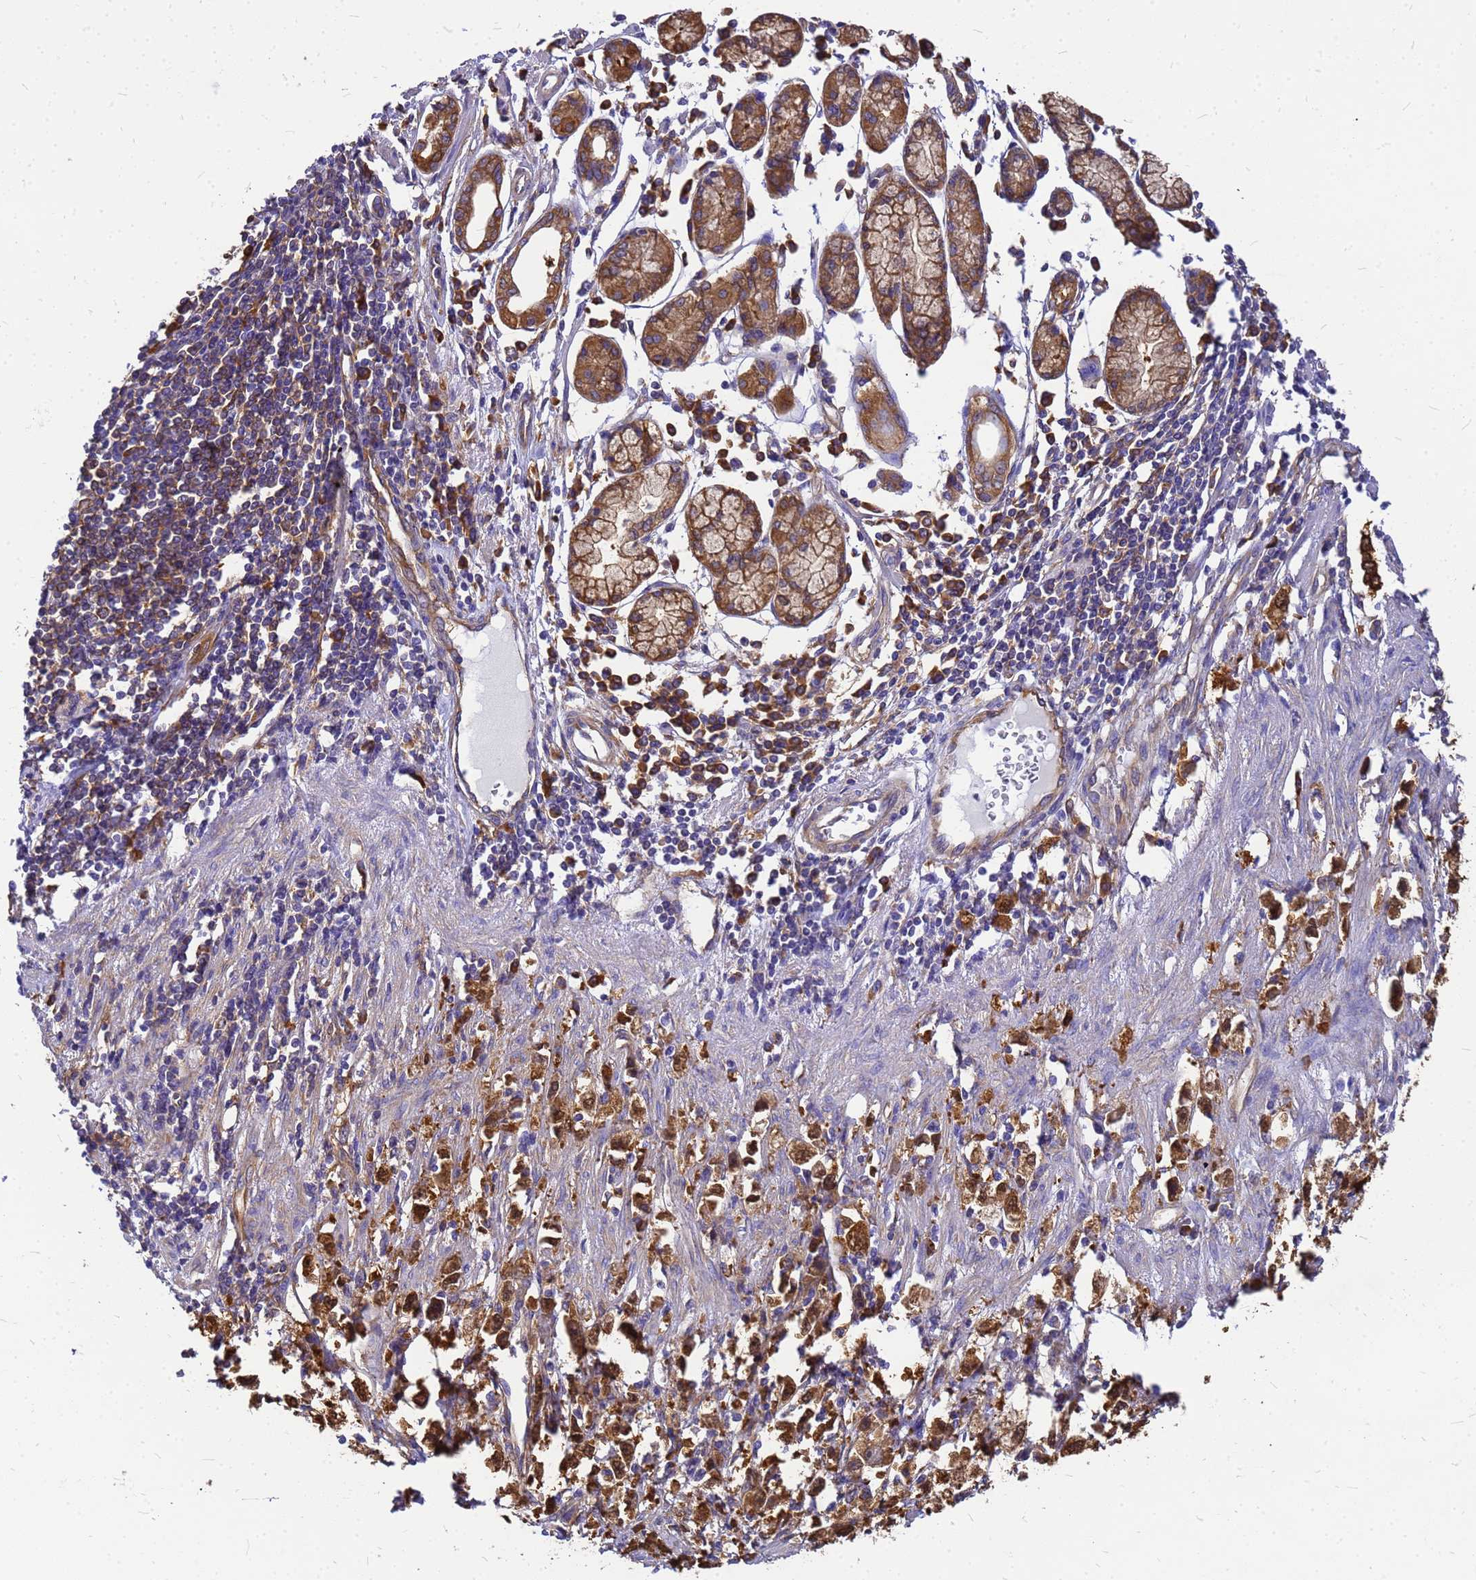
{"staining": {"intensity": "moderate", "quantity": ">75%", "location": "cytoplasmic/membranous"}, "tissue": "stomach cancer", "cell_type": "Tumor cells", "image_type": "cancer", "snomed": [{"axis": "morphology", "description": "Adenocarcinoma, NOS"}, {"axis": "topography", "description": "Stomach"}], "caption": "Protein expression analysis of human adenocarcinoma (stomach) reveals moderate cytoplasmic/membranous staining in about >75% of tumor cells.", "gene": "GID4", "patient": {"sex": "female", "age": 59}}